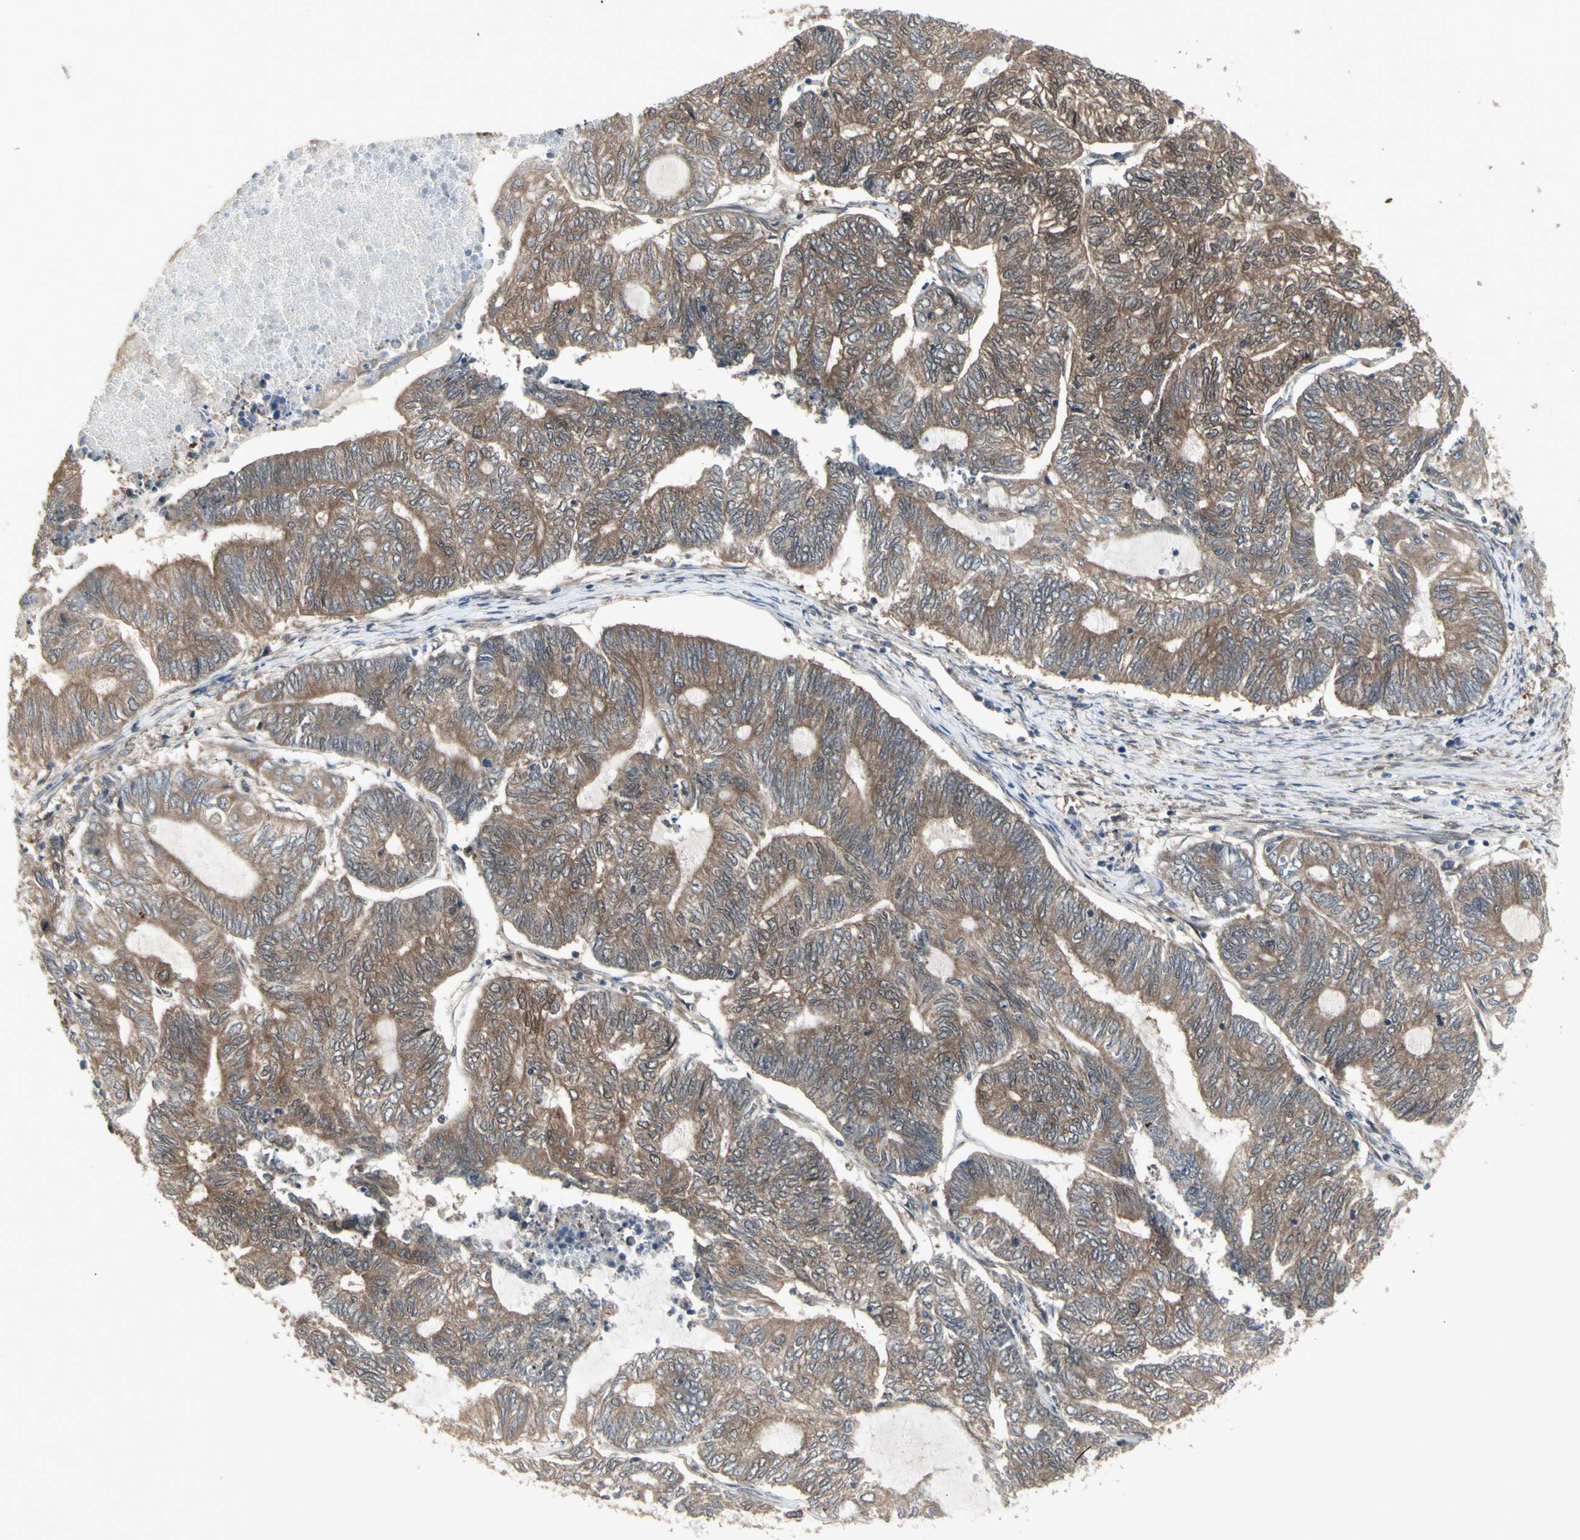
{"staining": {"intensity": "moderate", "quantity": ">75%", "location": "cytoplasmic/membranous"}, "tissue": "endometrial cancer", "cell_type": "Tumor cells", "image_type": "cancer", "snomed": [{"axis": "morphology", "description": "Adenocarcinoma, NOS"}, {"axis": "topography", "description": "Uterus"}, {"axis": "topography", "description": "Endometrium"}], "caption": "Immunohistochemistry micrograph of human endometrial adenocarcinoma stained for a protein (brown), which reveals medium levels of moderate cytoplasmic/membranous positivity in approximately >75% of tumor cells.", "gene": "CHURC1-FNTB", "patient": {"sex": "female", "age": 70}}